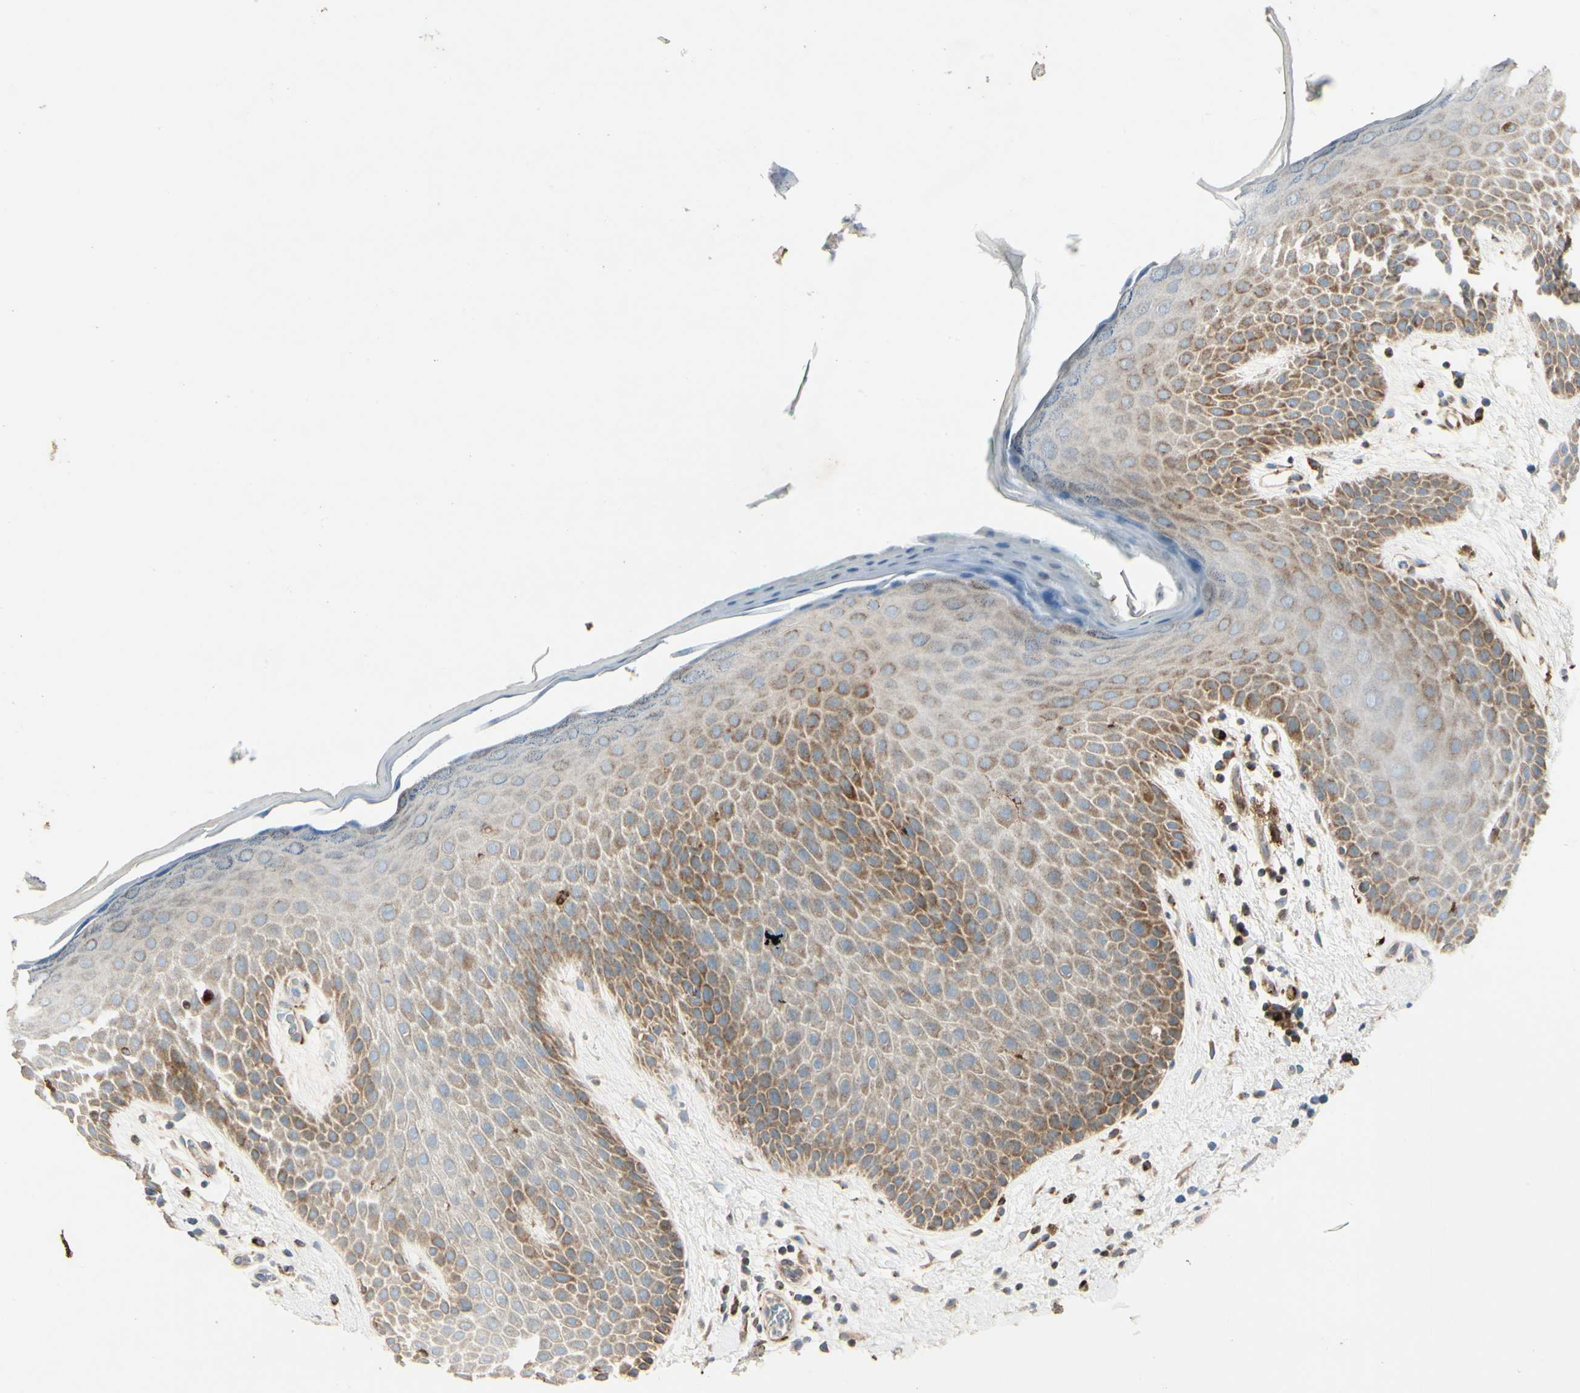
{"staining": {"intensity": "moderate", "quantity": "25%-75%", "location": "cytoplasmic/membranous"}, "tissue": "skin", "cell_type": "Epidermal cells", "image_type": "normal", "snomed": [{"axis": "morphology", "description": "Normal tissue, NOS"}, {"axis": "topography", "description": "Anal"}], "caption": "This histopathology image displays IHC staining of benign human skin, with medium moderate cytoplasmic/membranous positivity in approximately 25%-75% of epidermal cells.", "gene": "MRPL9", "patient": {"sex": "male", "age": 74}}